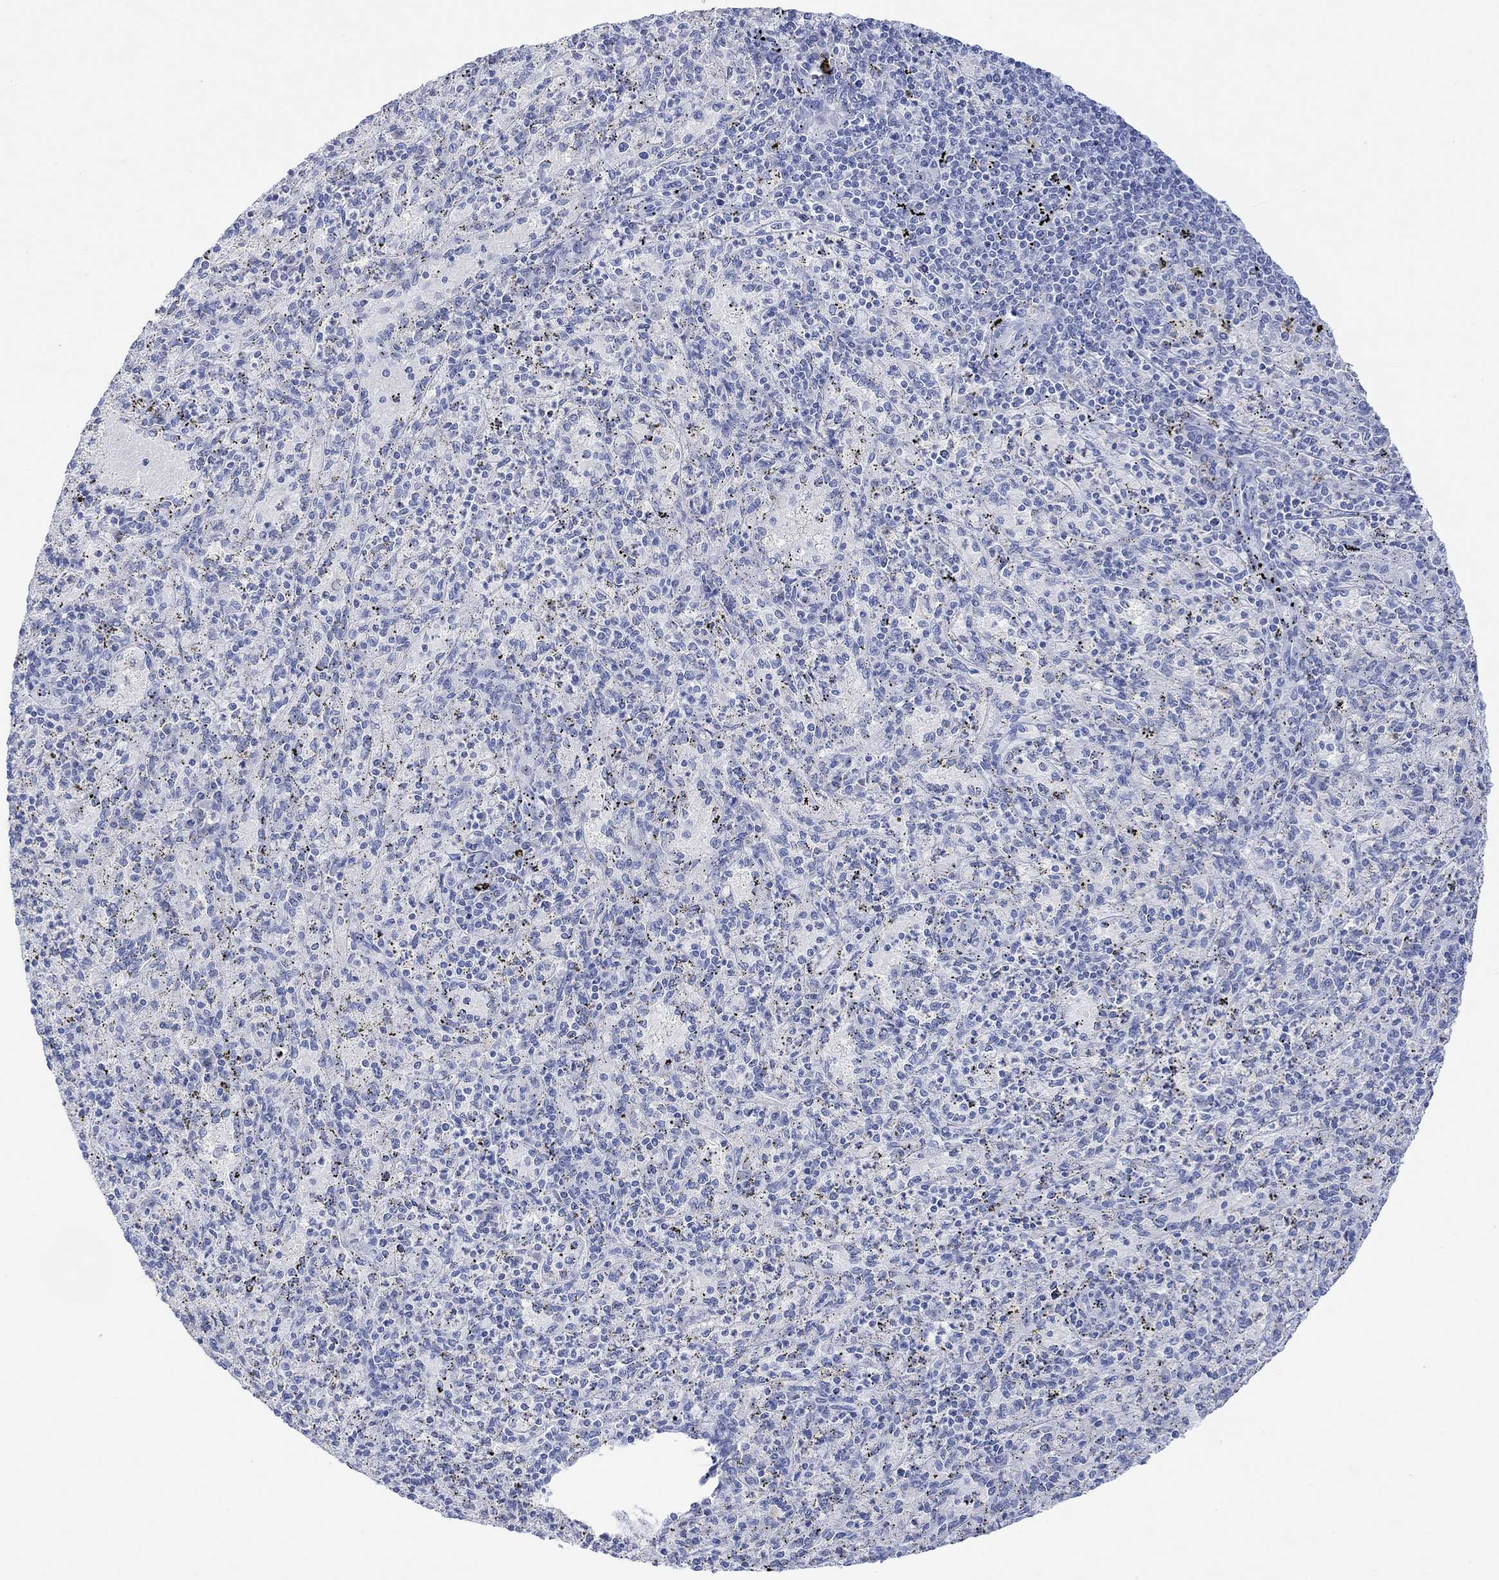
{"staining": {"intensity": "negative", "quantity": "none", "location": "none"}, "tissue": "spleen", "cell_type": "Cells in red pulp", "image_type": "normal", "snomed": [{"axis": "morphology", "description": "Normal tissue, NOS"}, {"axis": "topography", "description": "Spleen"}], "caption": "Immunohistochemical staining of benign spleen displays no significant staining in cells in red pulp. Brightfield microscopy of immunohistochemistry (IHC) stained with DAB (3,3'-diaminobenzidine) (brown) and hematoxylin (blue), captured at high magnification.", "gene": "CALCA", "patient": {"sex": "male", "age": 60}}